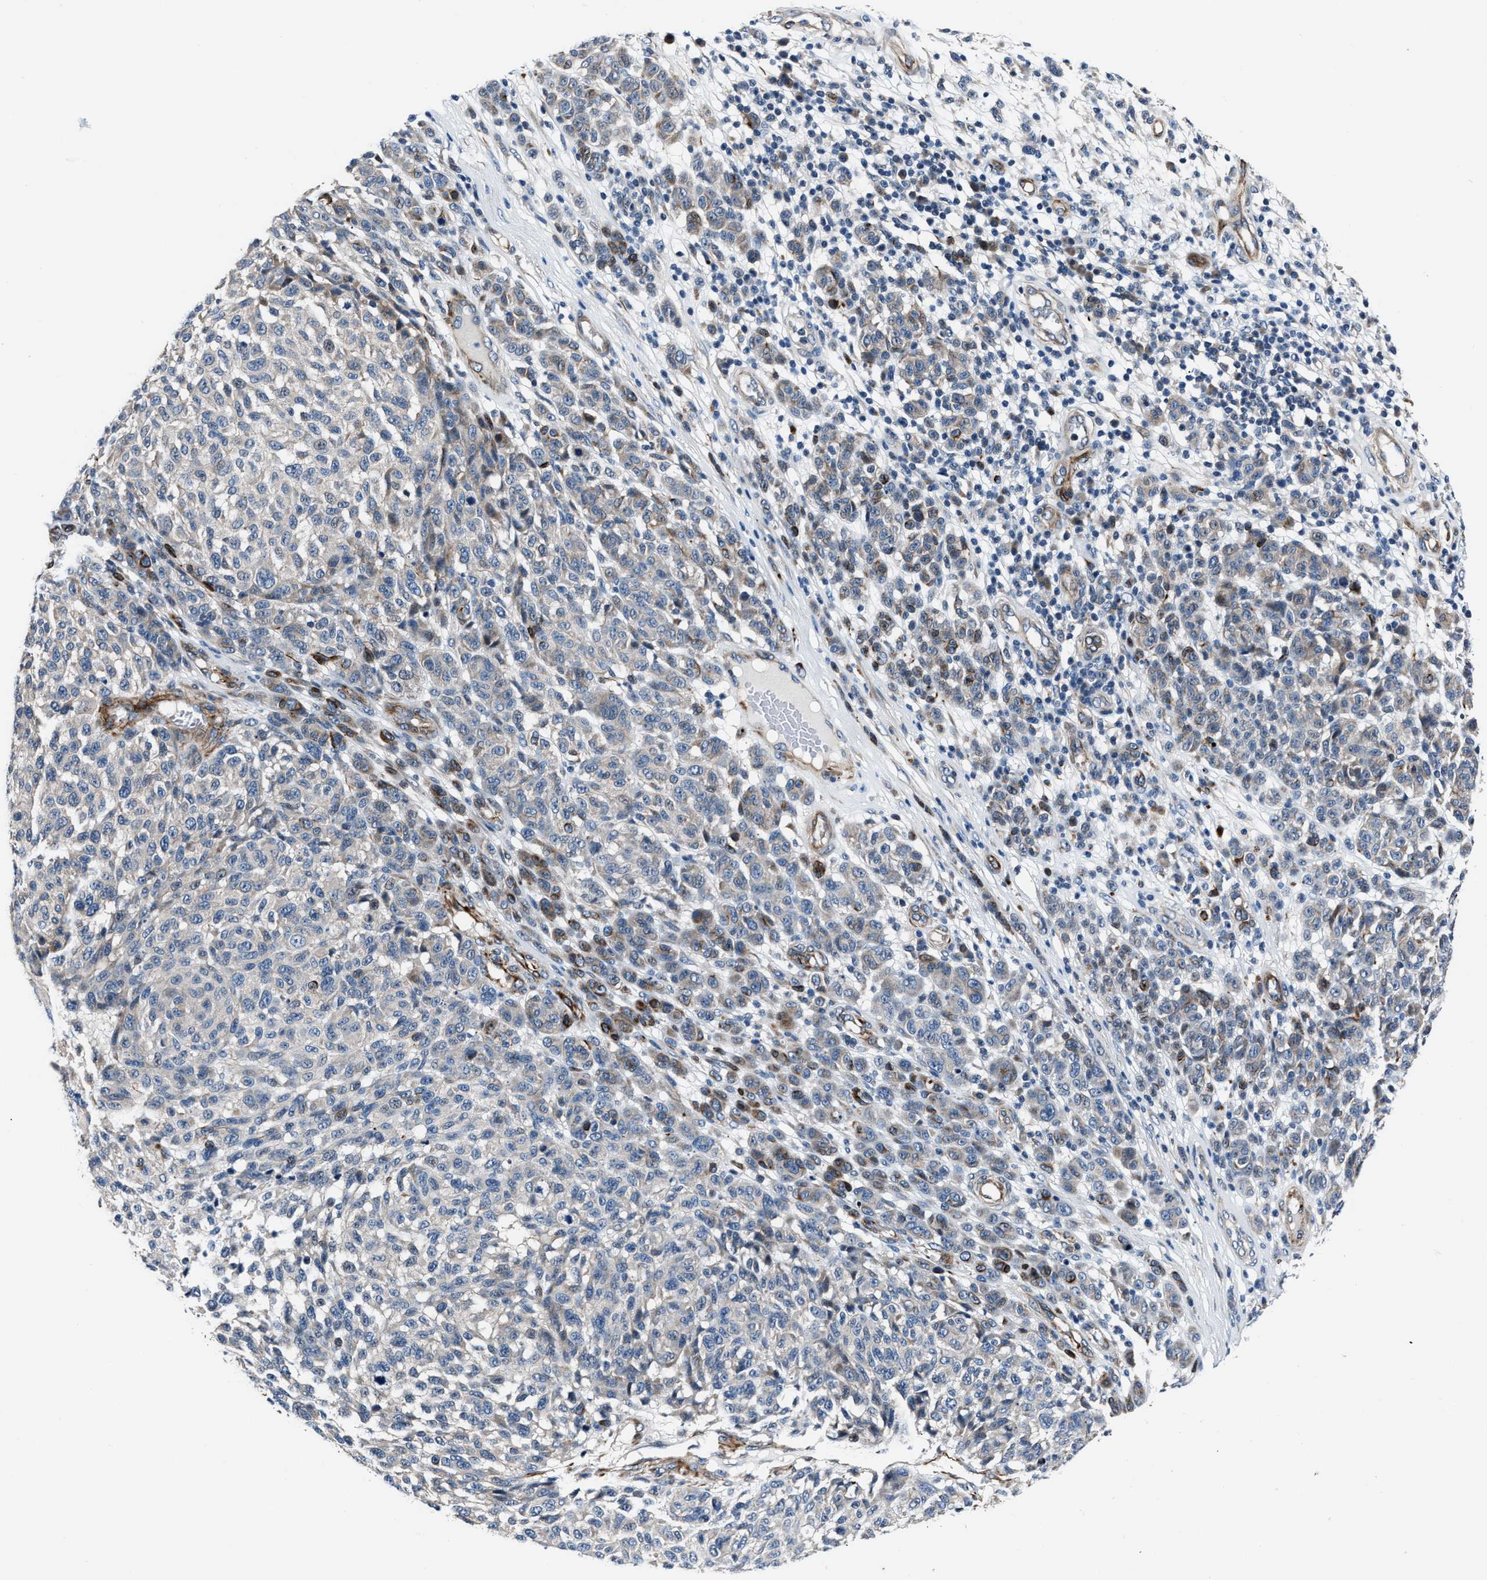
{"staining": {"intensity": "negative", "quantity": "none", "location": "none"}, "tissue": "melanoma", "cell_type": "Tumor cells", "image_type": "cancer", "snomed": [{"axis": "morphology", "description": "Malignant melanoma, NOS"}, {"axis": "topography", "description": "Skin"}], "caption": "DAB (3,3'-diaminobenzidine) immunohistochemical staining of melanoma shows no significant staining in tumor cells. The staining was performed using DAB (3,3'-diaminobenzidine) to visualize the protein expression in brown, while the nuclei were stained in blue with hematoxylin (Magnification: 20x).", "gene": "MPDZ", "patient": {"sex": "male", "age": 59}}